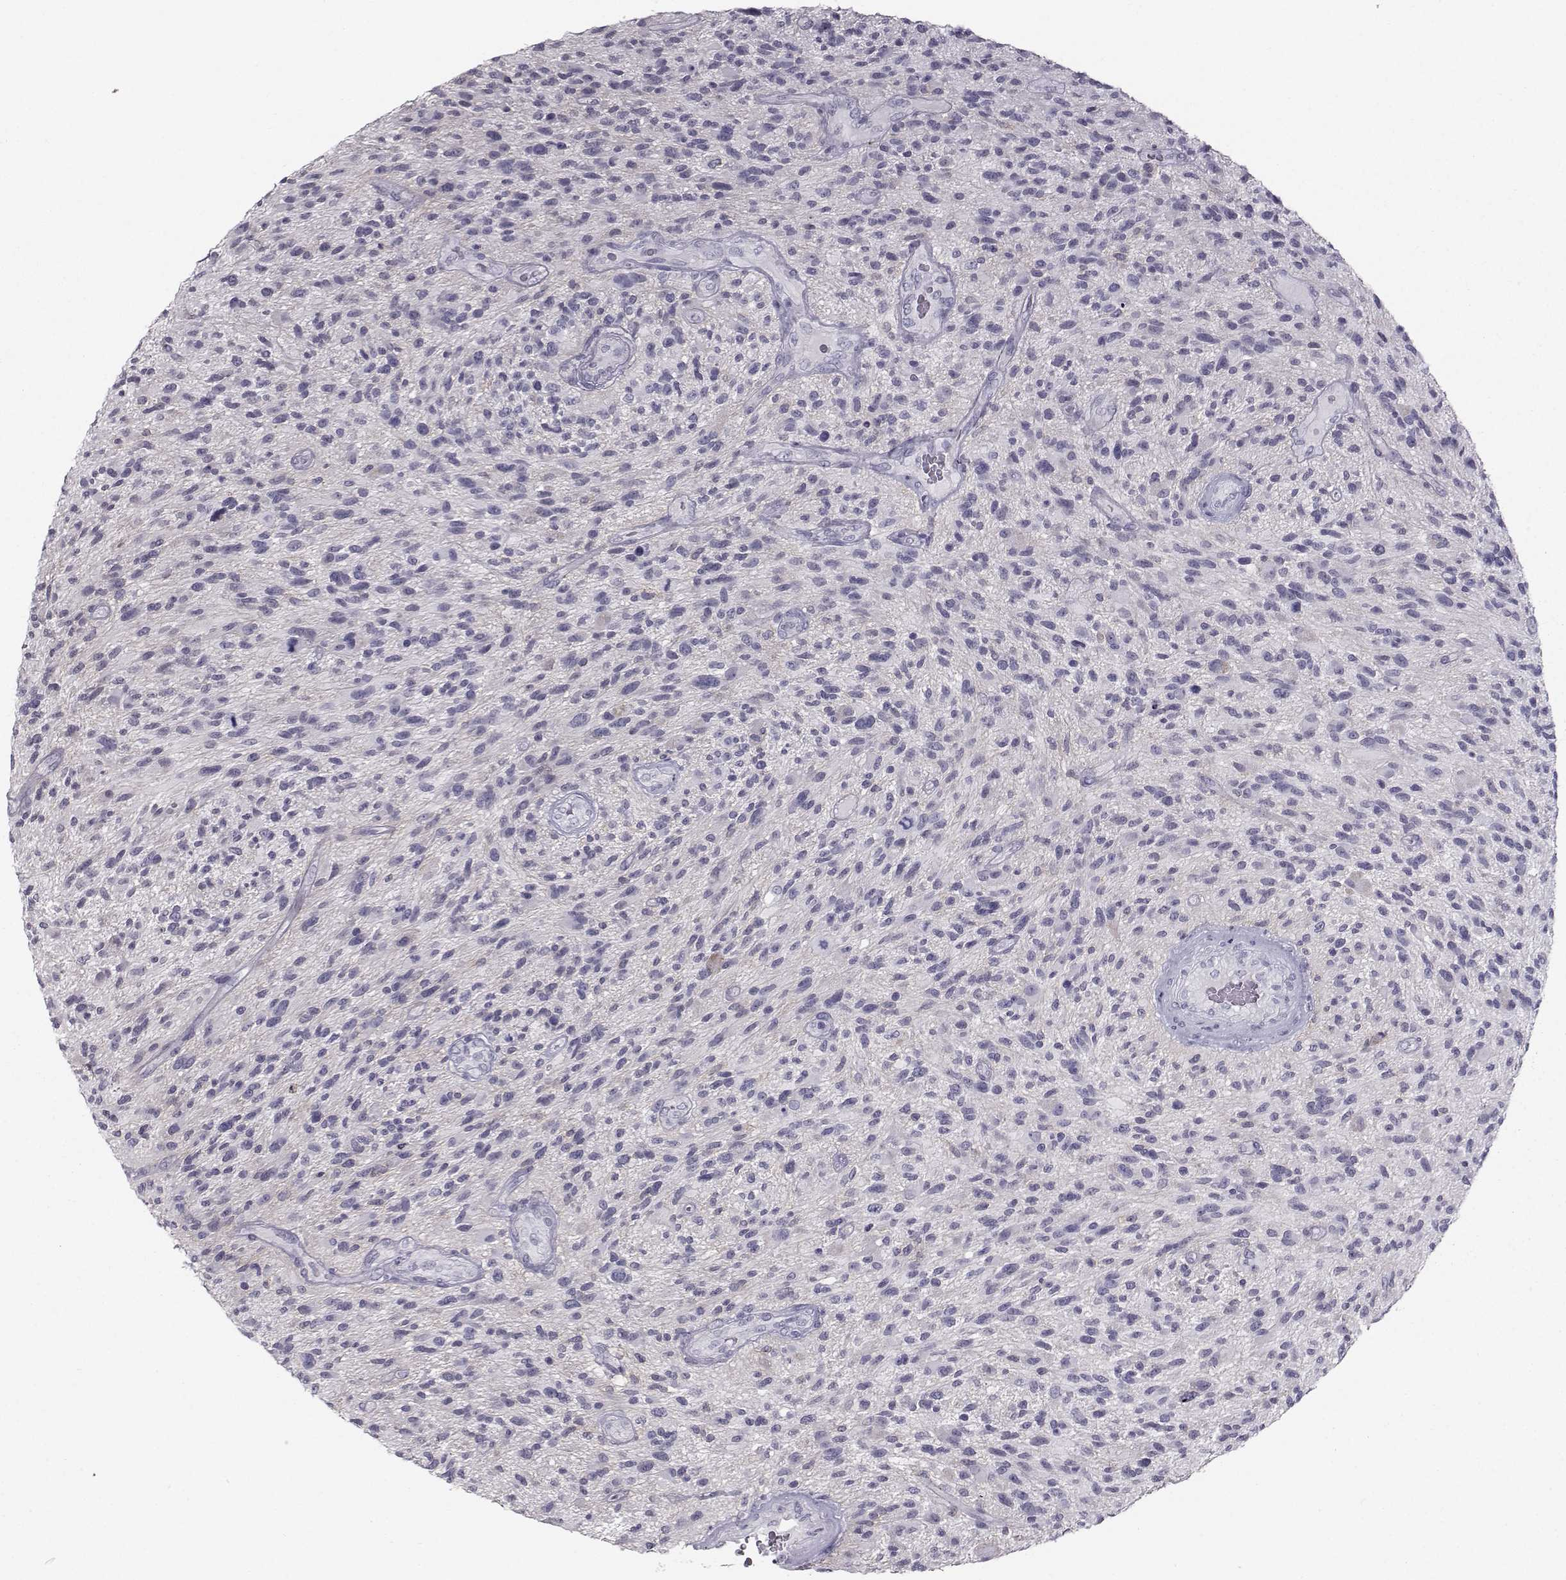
{"staining": {"intensity": "negative", "quantity": "none", "location": "none"}, "tissue": "glioma", "cell_type": "Tumor cells", "image_type": "cancer", "snomed": [{"axis": "morphology", "description": "Glioma, malignant, High grade"}, {"axis": "topography", "description": "Brain"}], "caption": "A micrograph of human malignant glioma (high-grade) is negative for staining in tumor cells.", "gene": "SPDYE4", "patient": {"sex": "male", "age": 47}}